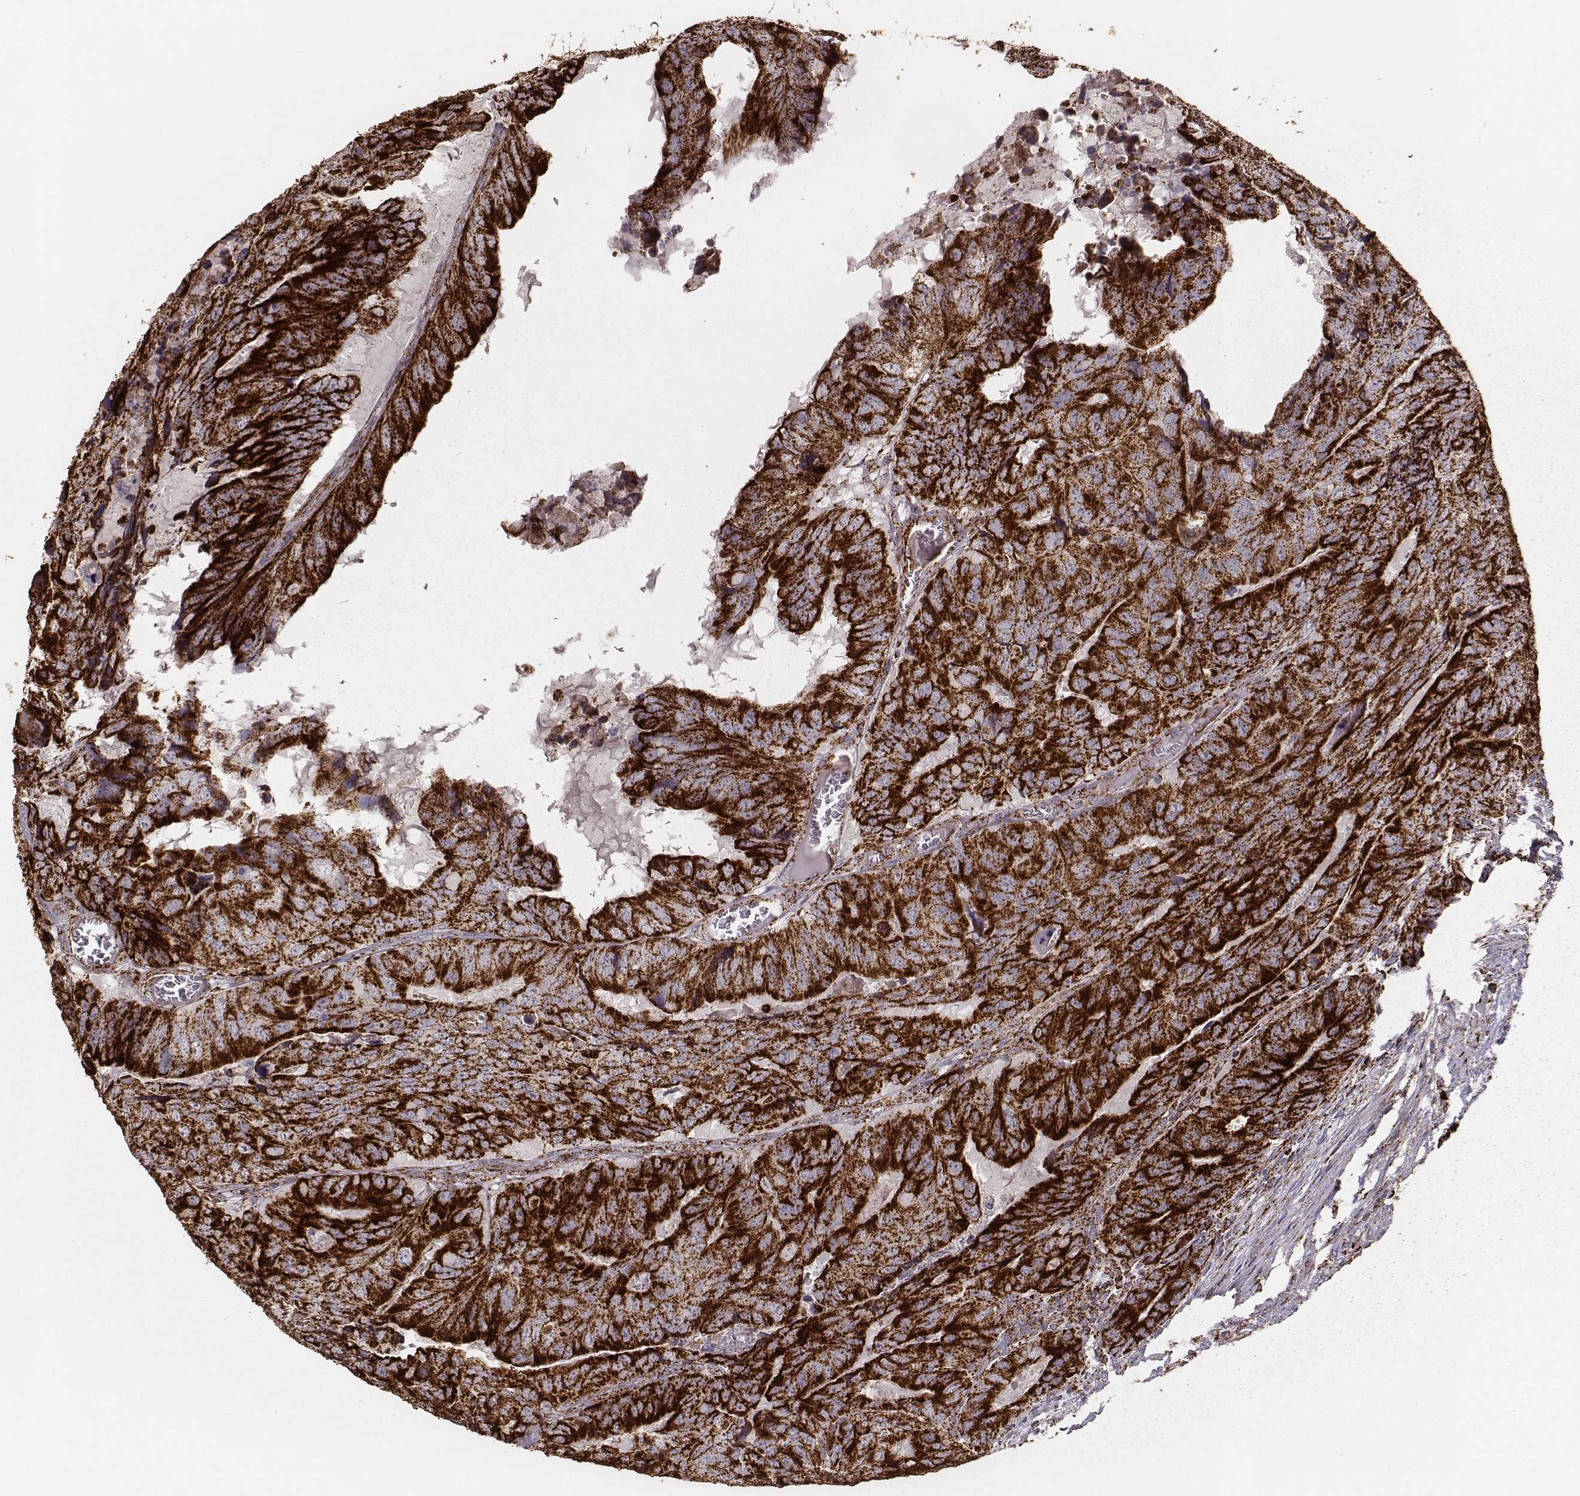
{"staining": {"intensity": "strong", "quantity": ">75%", "location": "cytoplasmic/membranous"}, "tissue": "colorectal cancer", "cell_type": "Tumor cells", "image_type": "cancer", "snomed": [{"axis": "morphology", "description": "Adenocarcinoma, NOS"}, {"axis": "topography", "description": "Colon"}], "caption": "Strong cytoplasmic/membranous positivity for a protein is seen in approximately >75% of tumor cells of colorectal adenocarcinoma using immunohistochemistry (IHC).", "gene": "TUFM", "patient": {"sex": "male", "age": 79}}